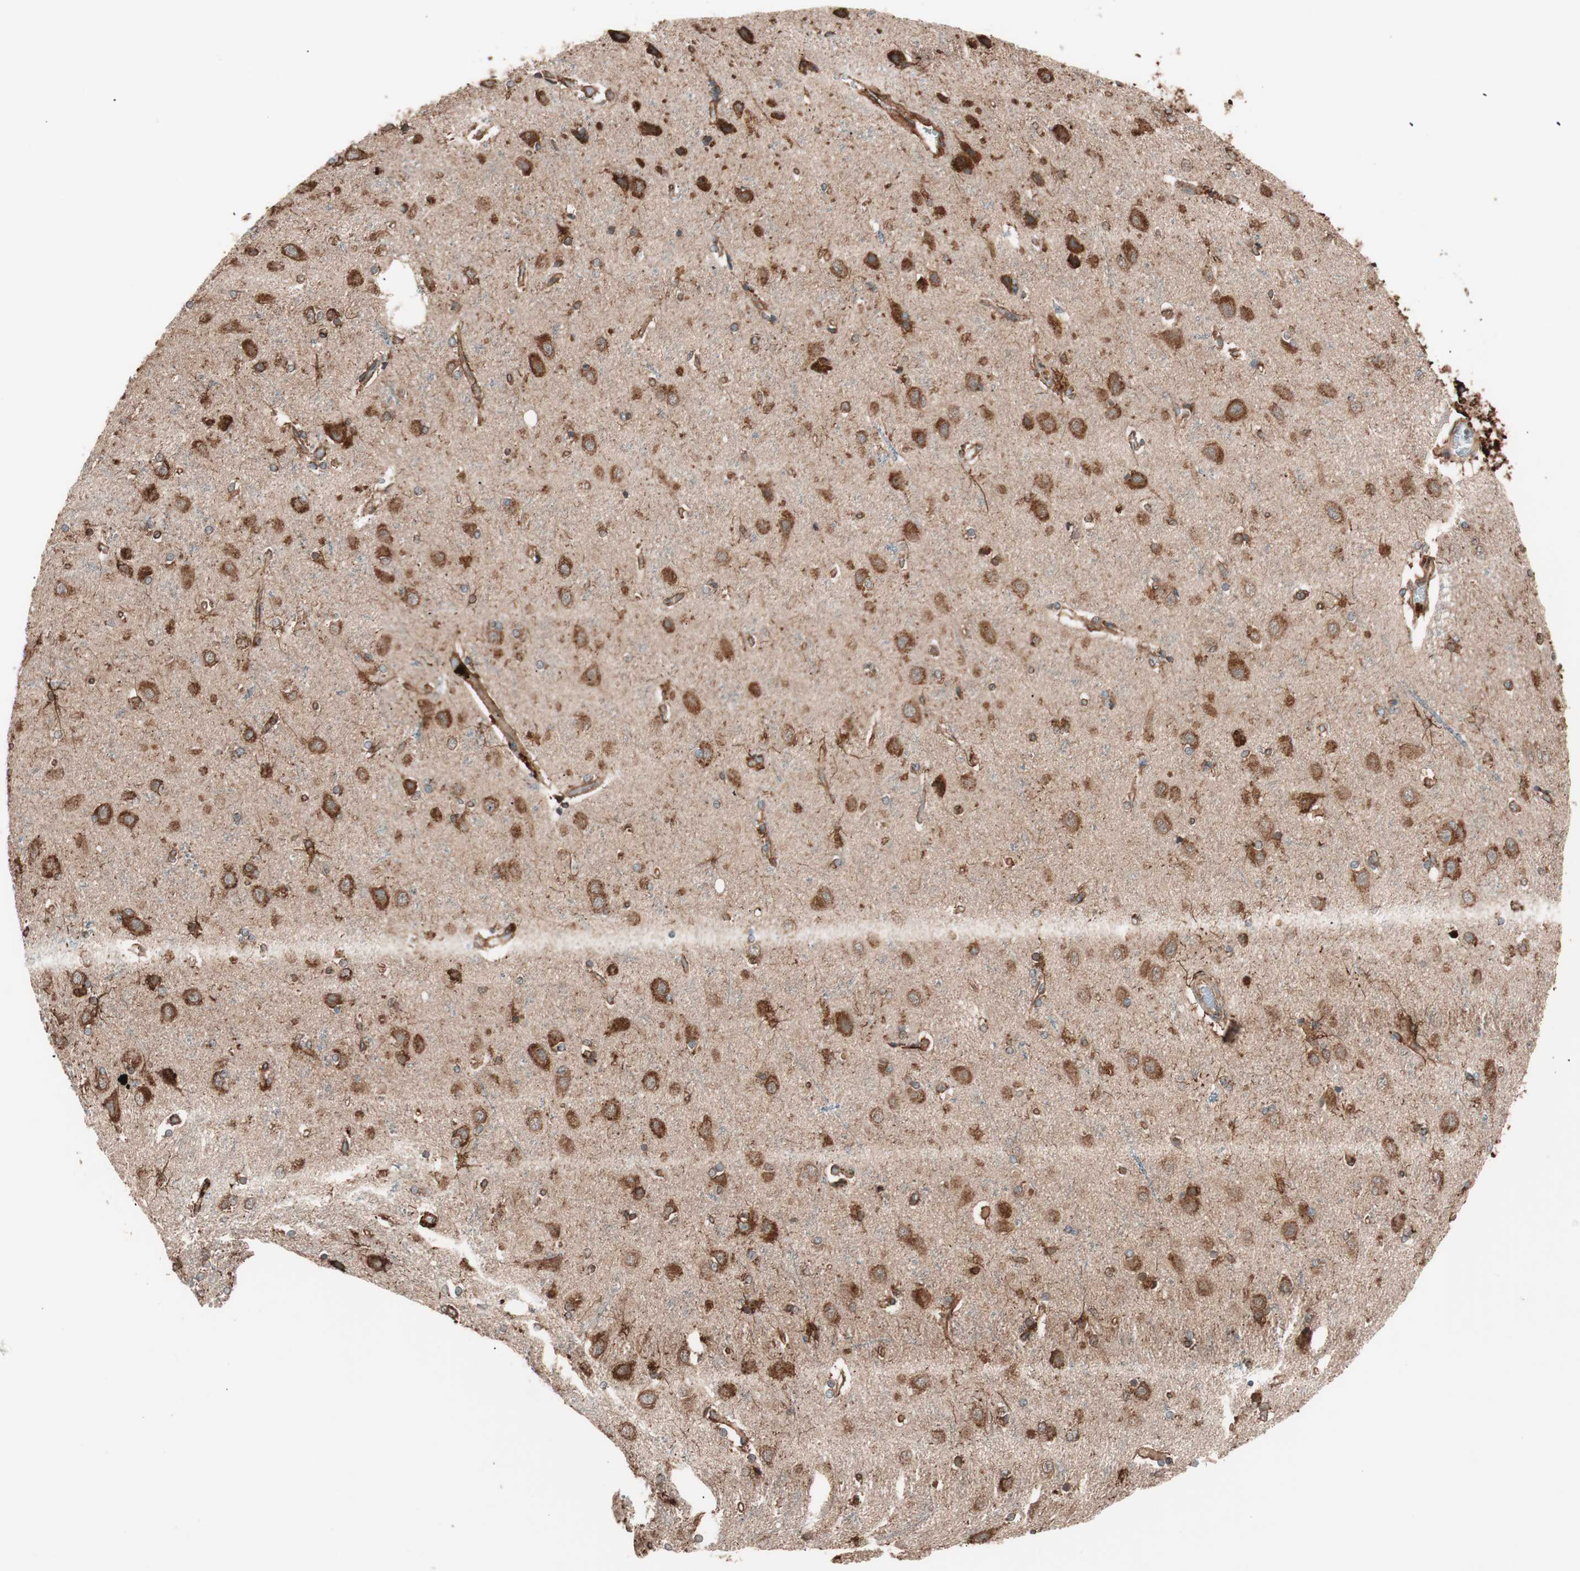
{"staining": {"intensity": "moderate", "quantity": "25%-75%", "location": "cytoplasmic/membranous"}, "tissue": "cerebral cortex", "cell_type": "Endothelial cells", "image_type": "normal", "snomed": [{"axis": "morphology", "description": "Normal tissue, NOS"}, {"axis": "topography", "description": "Cerebral cortex"}], "caption": "High-power microscopy captured an IHC photomicrograph of benign cerebral cortex, revealing moderate cytoplasmic/membranous expression in about 25%-75% of endothelial cells. (IHC, brightfield microscopy, high magnification).", "gene": "VEGFA", "patient": {"sex": "female", "age": 54}}